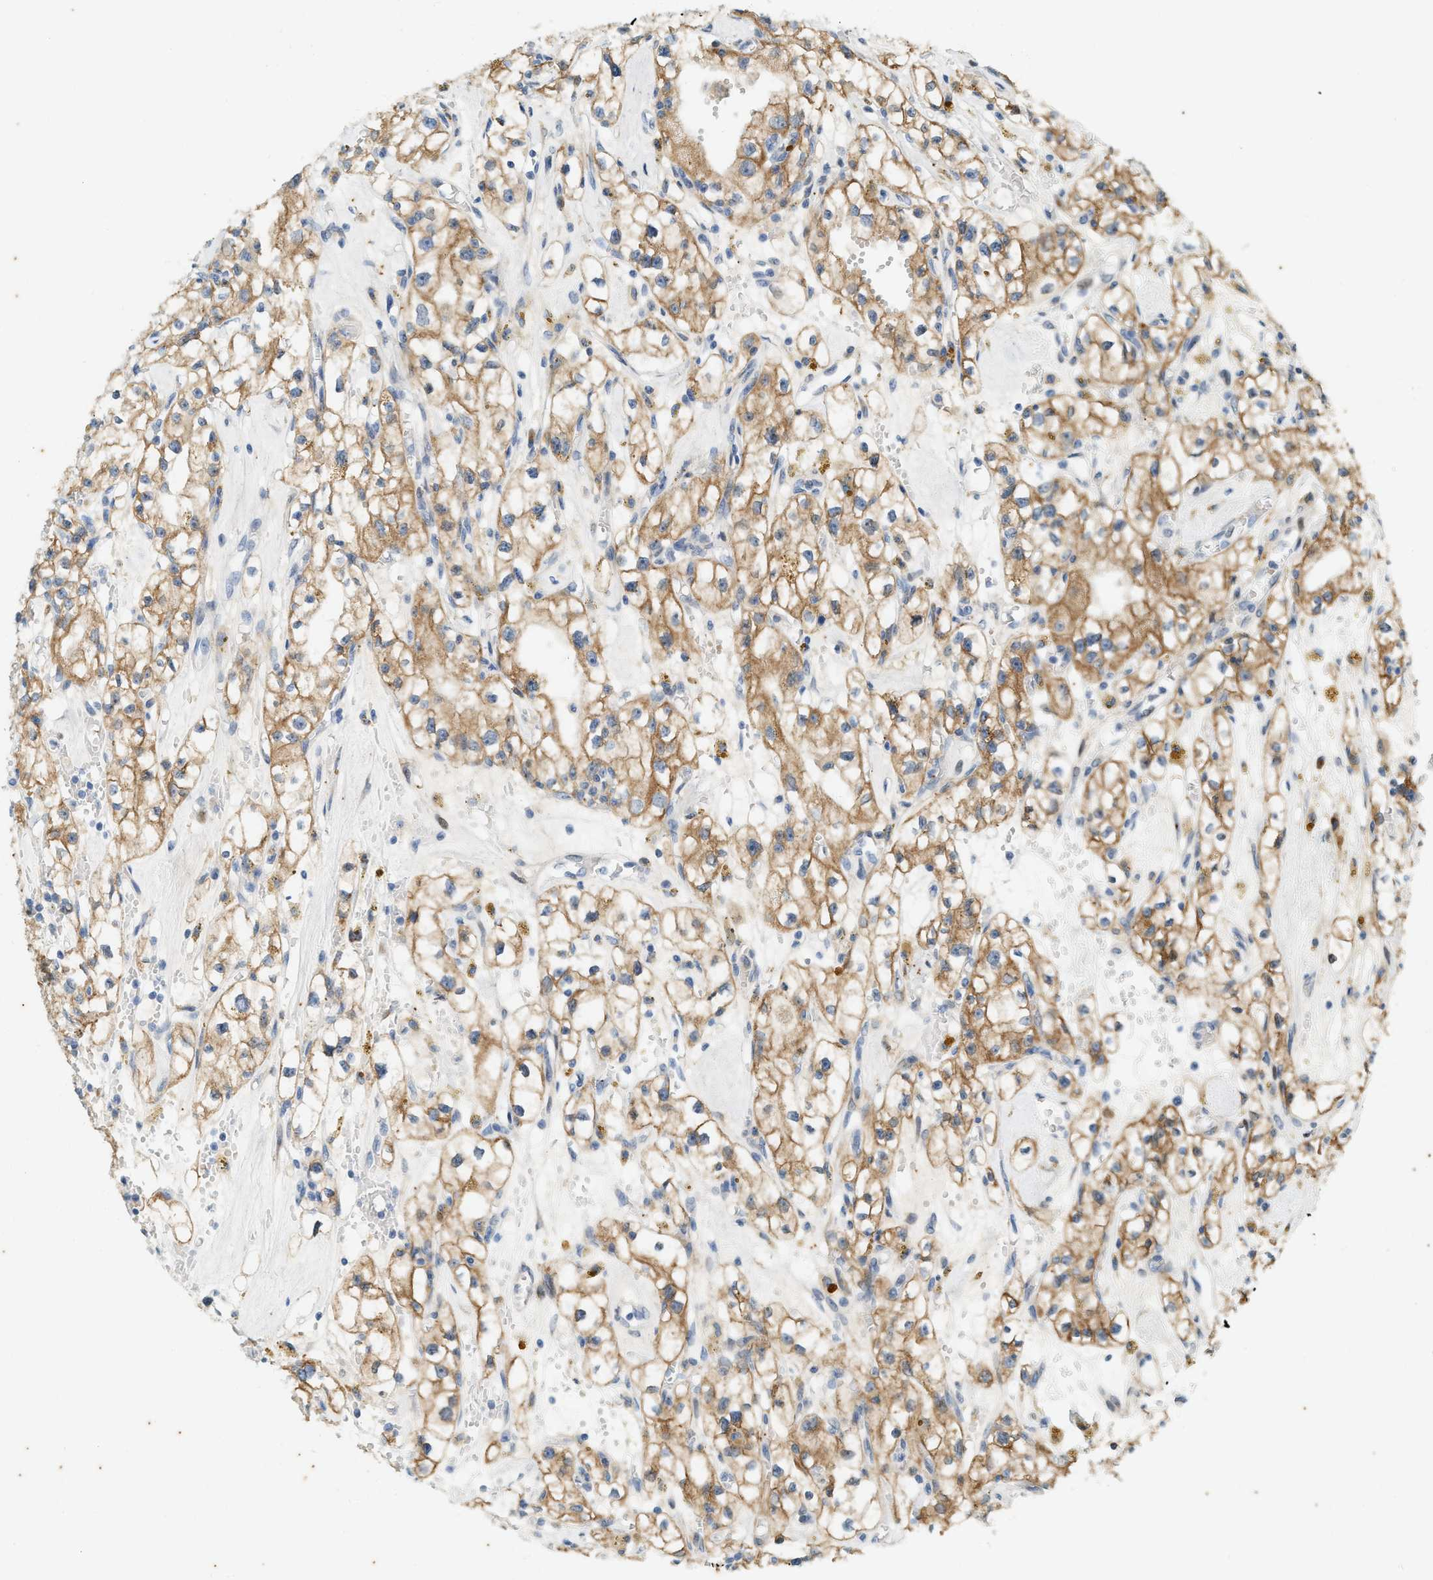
{"staining": {"intensity": "moderate", "quantity": ">75%", "location": "cytoplasmic/membranous"}, "tissue": "renal cancer", "cell_type": "Tumor cells", "image_type": "cancer", "snomed": [{"axis": "morphology", "description": "Adenocarcinoma, NOS"}, {"axis": "topography", "description": "Kidney"}], "caption": "Renal adenocarcinoma stained with immunohistochemistry displays moderate cytoplasmic/membranous positivity in approximately >75% of tumor cells.", "gene": "CHPF2", "patient": {"sex": "male", "age": 56}}